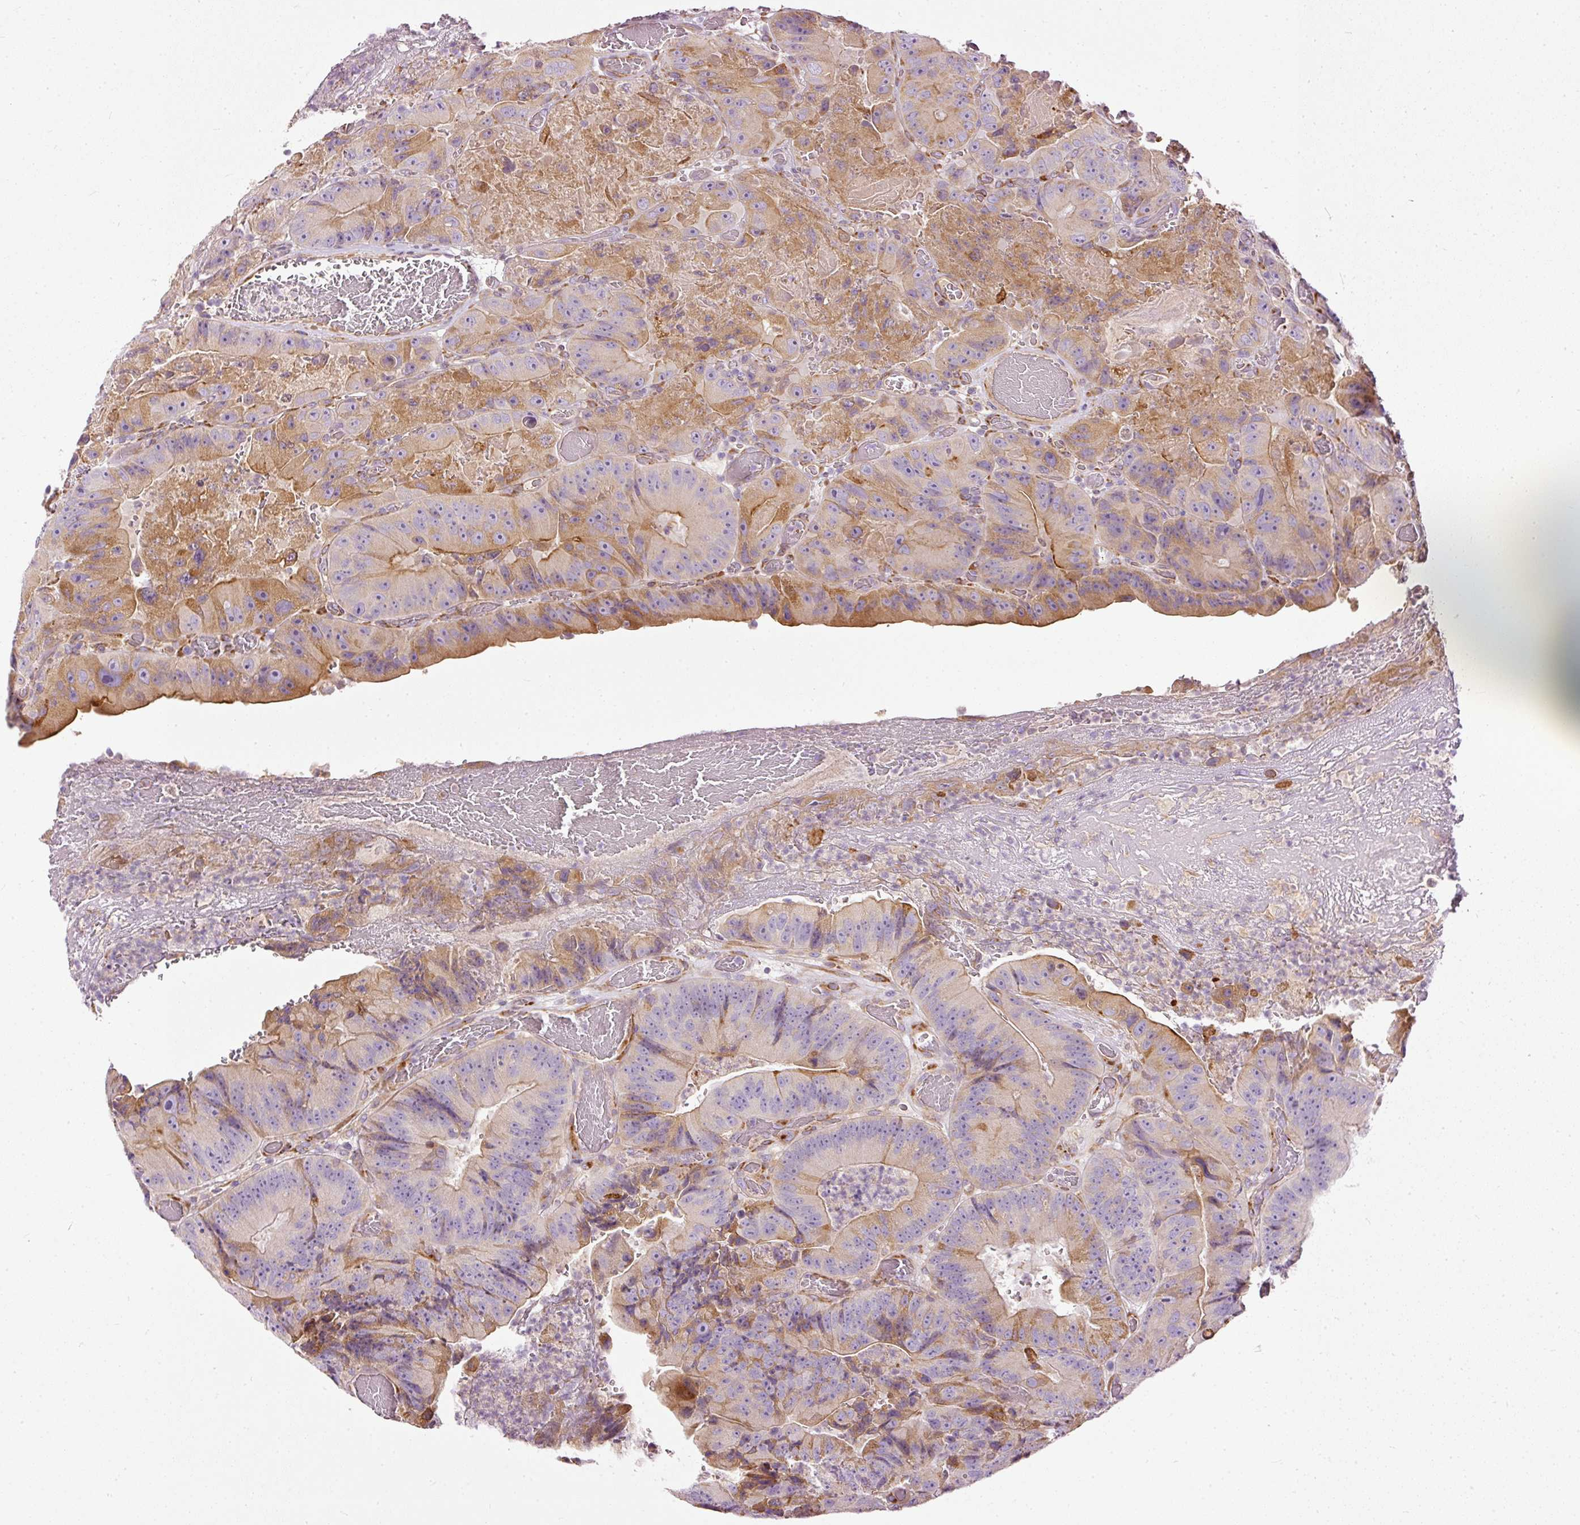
{"staining": {"intensity": "moderate", "quantity": "25%-75%", "location": "cytoplasmic/membranous"}, "tissue": "colorectal cancer", "cell_type": "Tumor cells", "image_type": "cancer", "snomed": [{"axis": "morphology", "description": "Adenocarcinoma, NOS"}, {"axis": "topography", "description": "Colon"}], "caption": "Adenocarcinoma (colorectal) tissue shows moderate cytoplasmic/membranous expression in about 25%-75% of tumor cells The protein is stained brown, and the nuclei are stained in blue (DAB (3,3'-diaminobenzidine) IHC with brightfield microscopy, high magnification).", "gene": "PAQR9", "patient": {"sex": "female", "age": 86}}